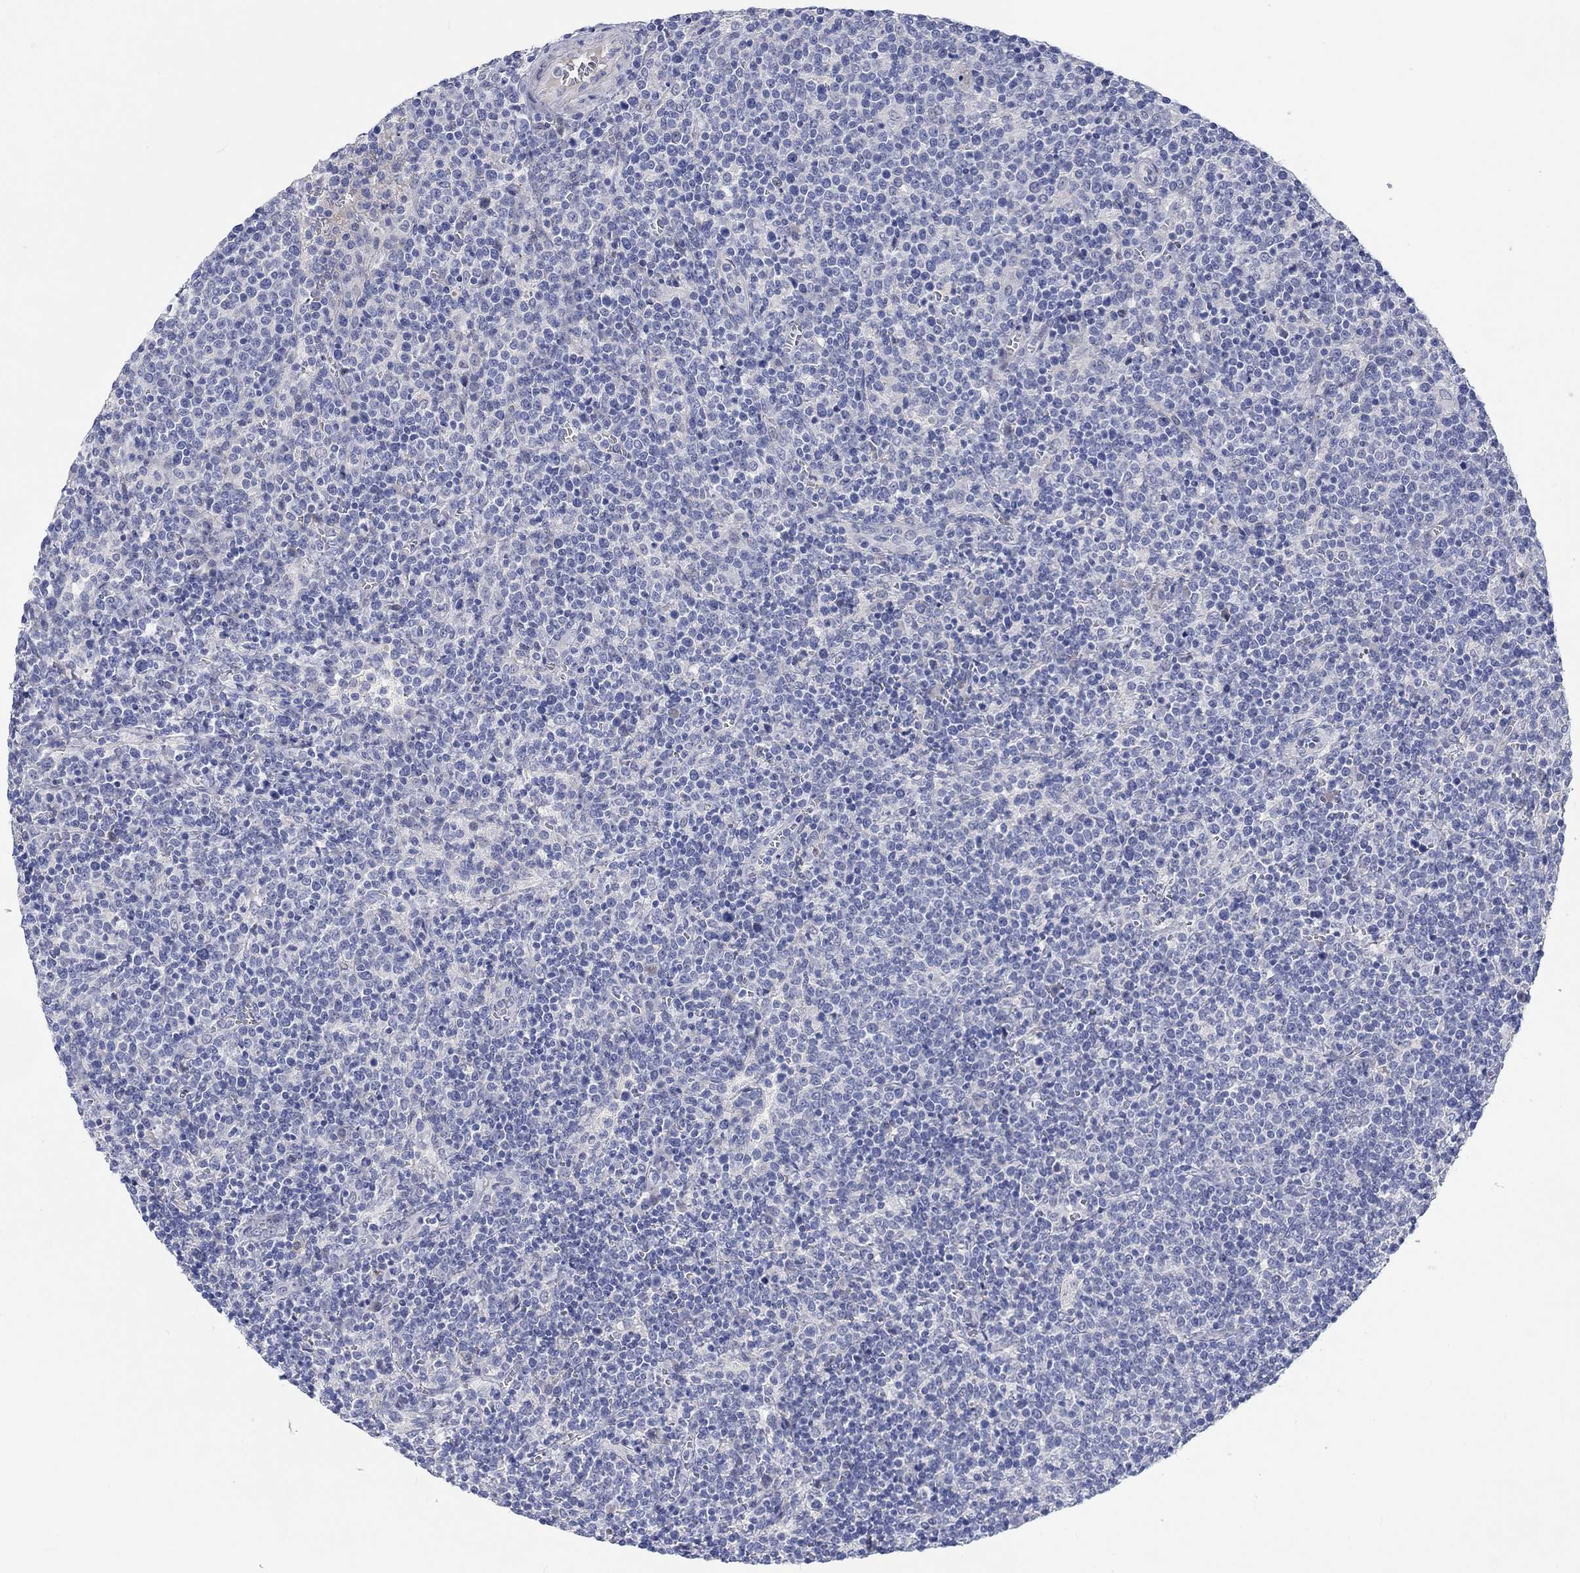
{"staining": {"intensity": "negative", "quantity": "none", "location": "none"}, "tissue": "lymphoma", "cell_type": "Tumor cells", "image_type": "cancer", "snomed": [{"axis": "morphology", "description": "Malignant lymphoma, non-Hodgkin's type, High grade"}, {"axis": "topography", "description": "Lymph node"}], "caption": "An immunohistochemistry micrograph of high-grade malignant lymphoma, non-Hodgkin's type is shown. There is no staining in tumor cells of high-grade malignant lymphoma, non-Hodgkin's type. (DAB immunohistochemistry (IHC) visualized using brightfield microscopy, high magnification).", "gene": "DLK1", "patient": {"sex": "male", "age": 61}}